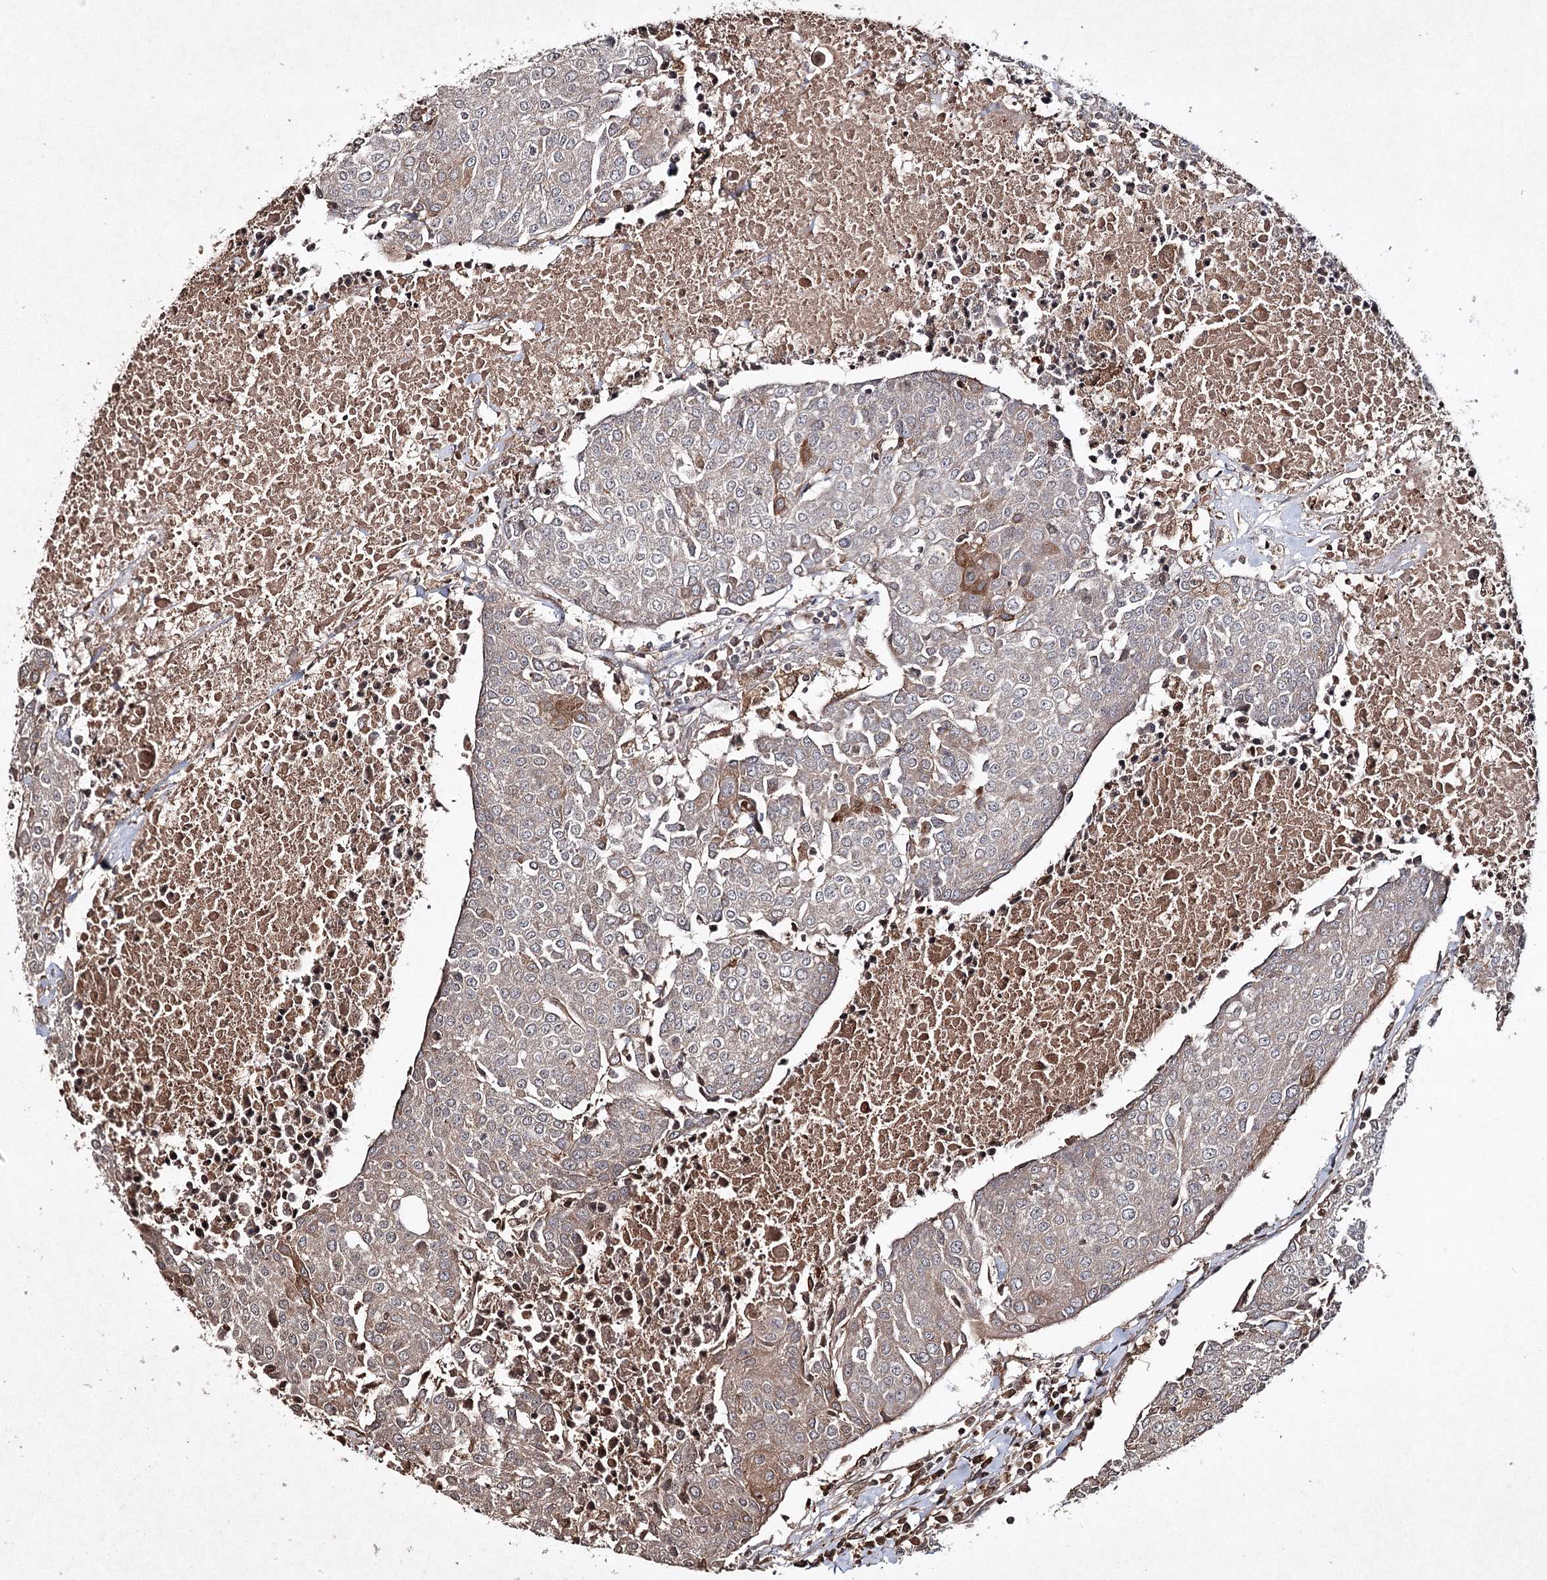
{"staining": {"intensity": "moderate", "quantity": "<25%", "location": "cytoplasmic/membranous"}, "tissue": "urothelial cancer", "cell_type": "Tumor cells", "image_type": "cancer", "snomed": [{"axis": "morphology", "description": "Urothelial carcinoma, High grade"}, {"axis": "topography", "description": "Urinary bladder"}], "caption": "Moderate cytoplasmic/membranous positivity is appreciated in about <25% of tumor cells in urothelial cancer. (Brightfield microscopy of DAB IHC at high magnification).", "gene": "CYP2B6", "patient": {"sex": "female", "age": 85}}